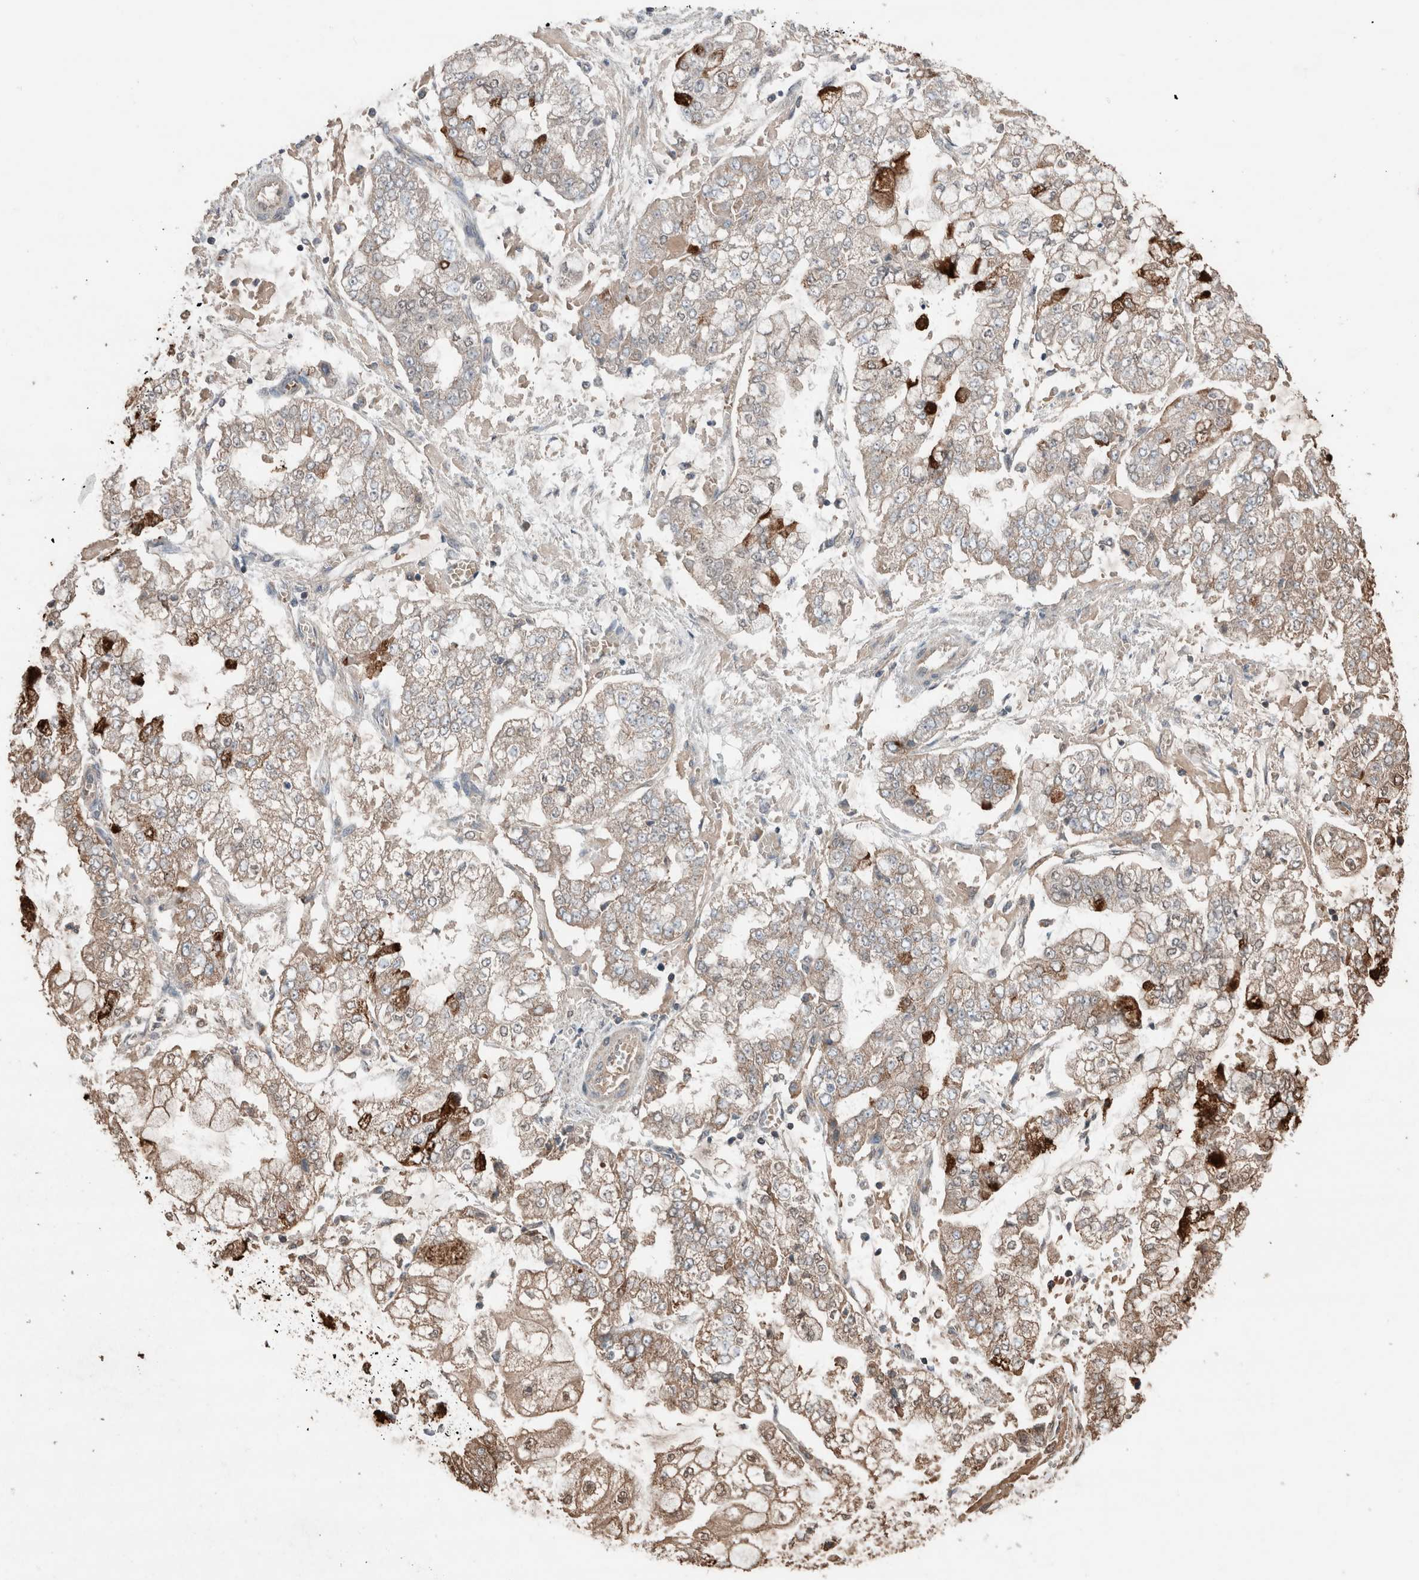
{"staining": {"intensity": "strong", "quantity": "<25%", "location": "cytoplasmic/membranous"}, "tissue": "stomach cancer", "cell_type": "Tumor cells", "image_type": "cancer", "snomed": [{"axis": "morphology", "description": "Adenocarcinoma, NOS"}, {"axis": "topography", "description": "Stomach"}], "caption": "Protein staining of stomach cancer (adenocarcinoma) tissue reveals strong cytoplasmic/membranous staining in approximately <25% of tumor cells. (brown staining indicates protein expression, while blue staining denotes nuclei).", "gene": "KLK14", "patient": {"sex": "male", "age": 76}}